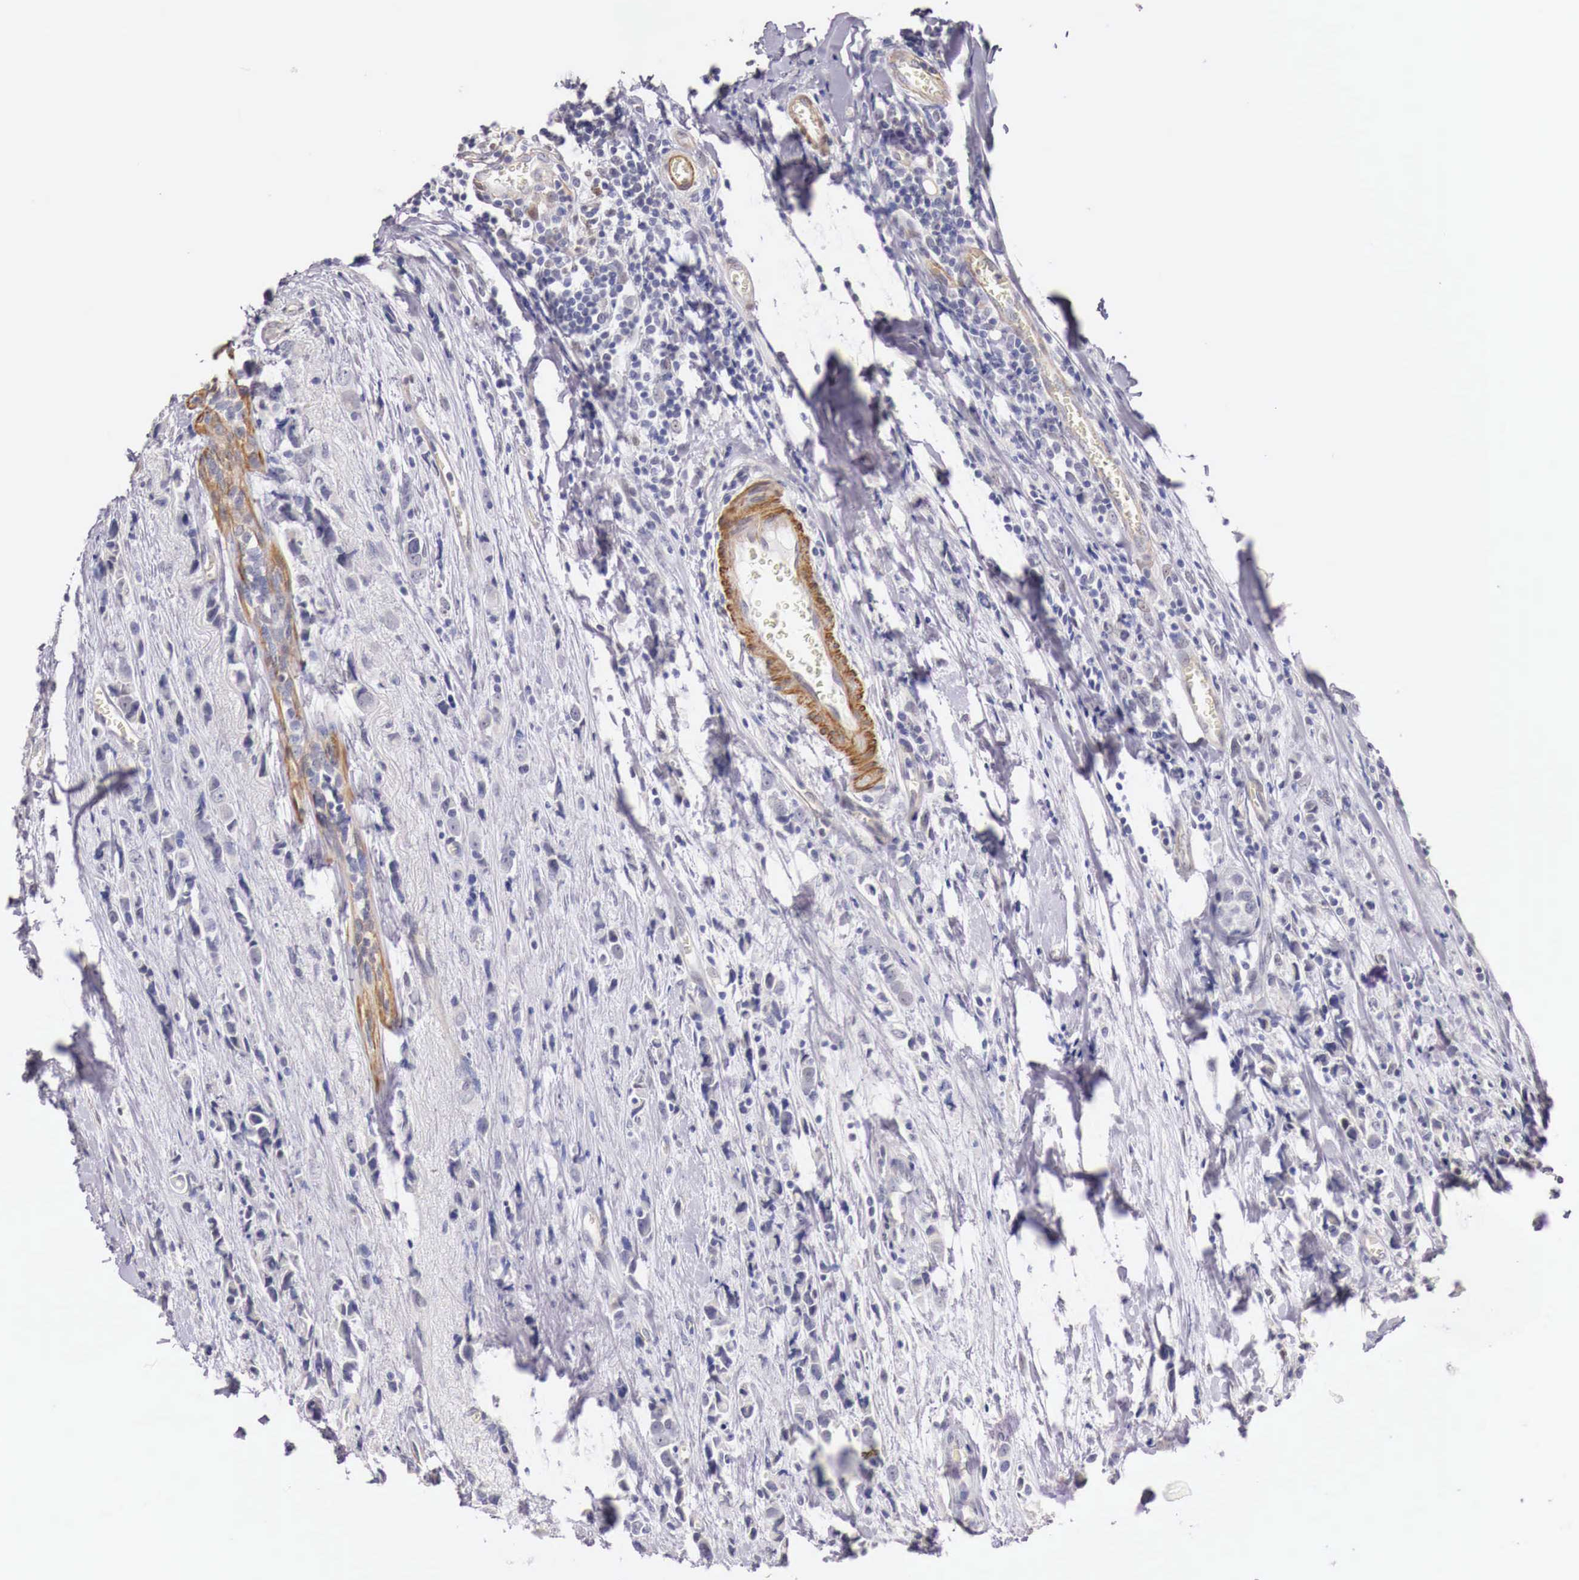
{"staining": {"intensity": "negative", "quantity": "none", "location": "none"}, "tissue": "breast cancer", "cell_type": "Tumor cells", "image_type": "cancer", "snomed": [{"axis": "morphology", "description": "Lobular carcinoma"}, {"axis": "topography", "description": "Breast"}], "caption": "This is a histopathology image of IHC staining of breast cancer, which shows no expression in tumor cells. (Stains: DAB (3,3'-diaminobenzidine) immunohistochemistry (IHC) with hematoxylin counter stain, Microscopy: brightfield microscopy at high magnification).", "gene": "ENOX2", "patient": {"sex": "female", "age": 57}}